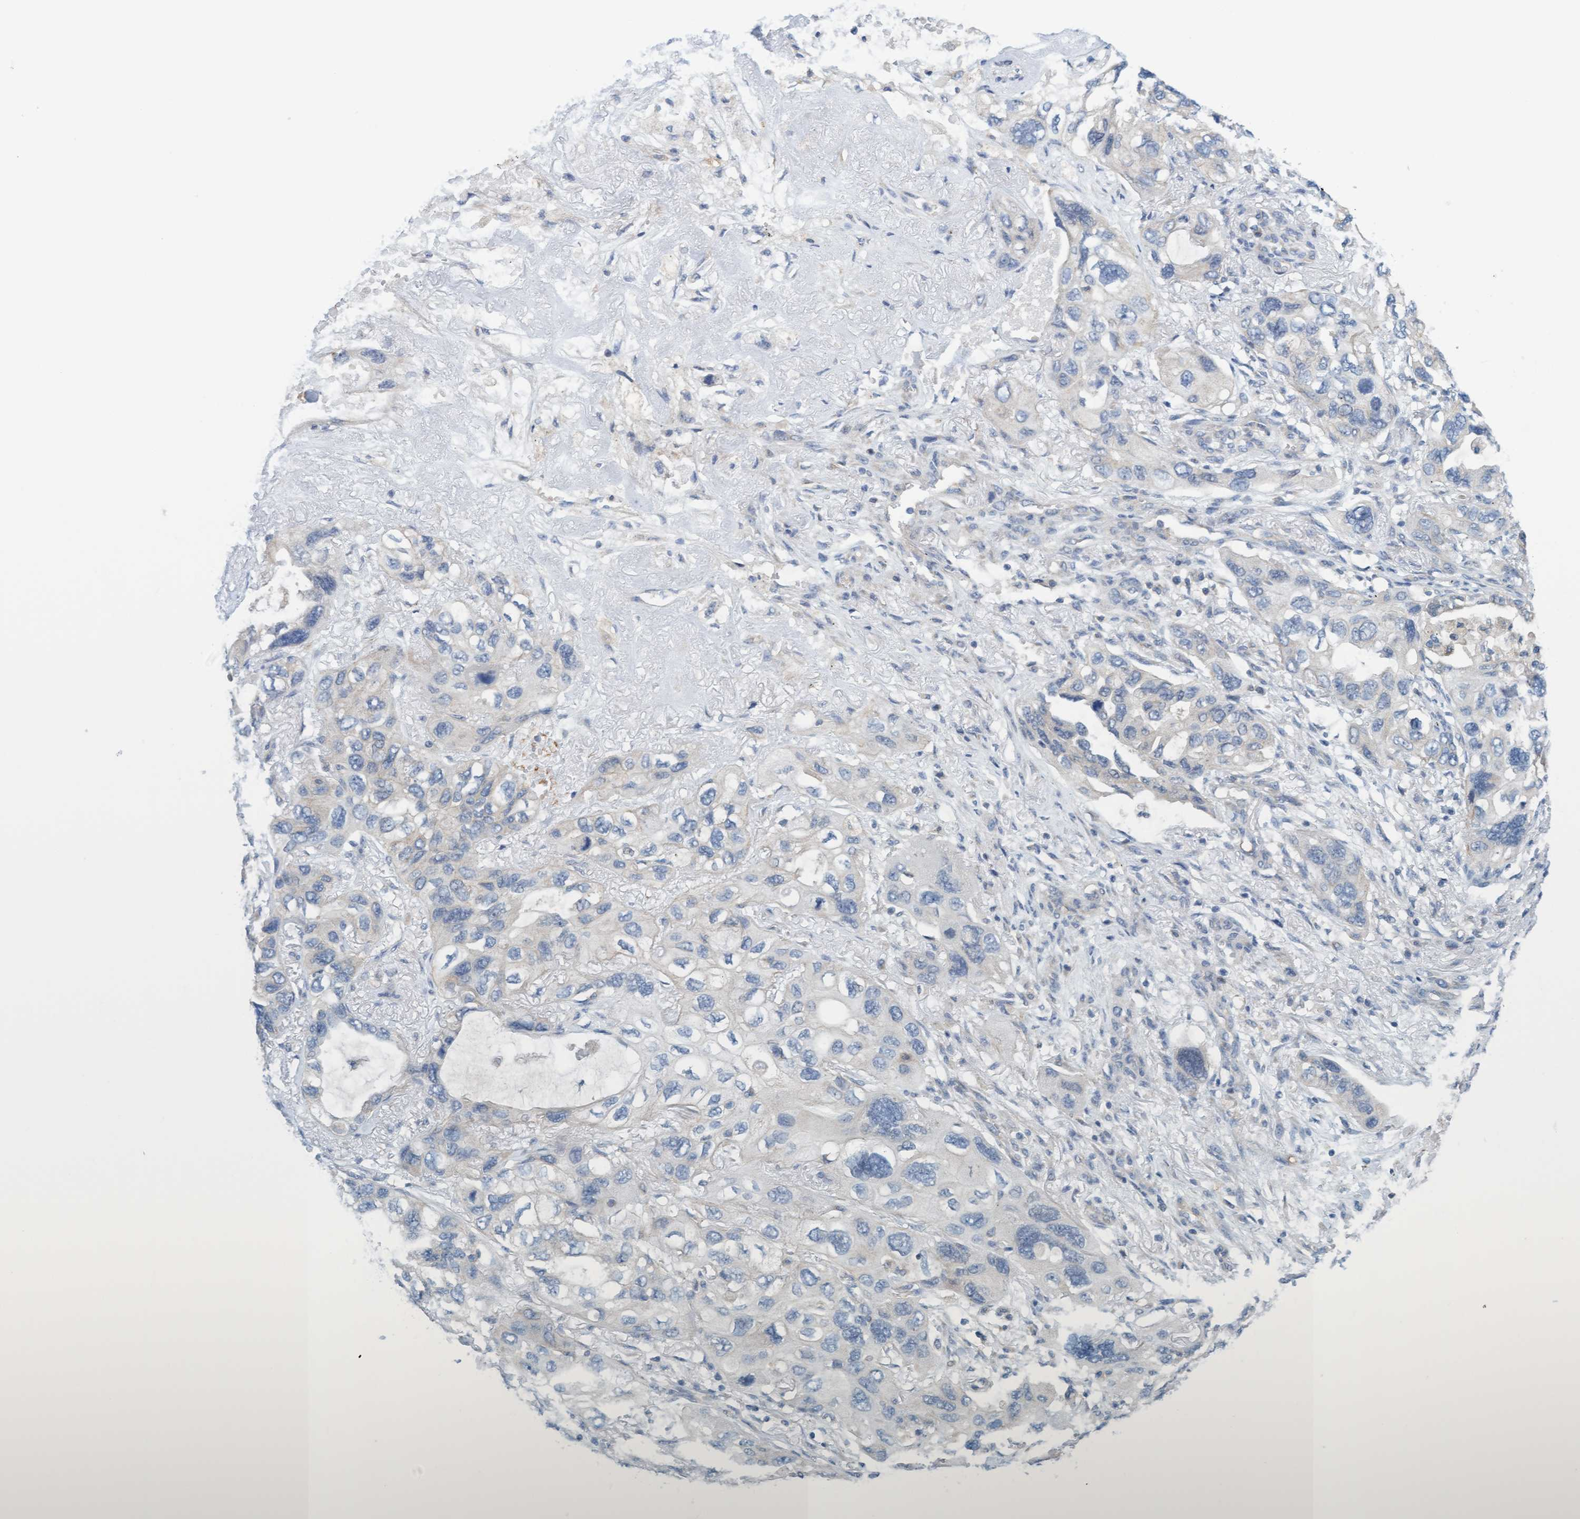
{"staining": {"intensity": "negative", "quantity": "none", "location": "none"}, "tissue": "lung cancer", "cell_type": "Tumor cells", "image_type": "cancer", "snomed": [{"axis": "morphology", "description": "Squamous cell carcinoma, NOS"}, {"axis": "topography", "description": "Lung"}], "caption": "This is an IHC image of lung cancer. There is no expression in tumor cells.", "gene": "UBAP1", "patient": {"sex": "female", "age": 73}}